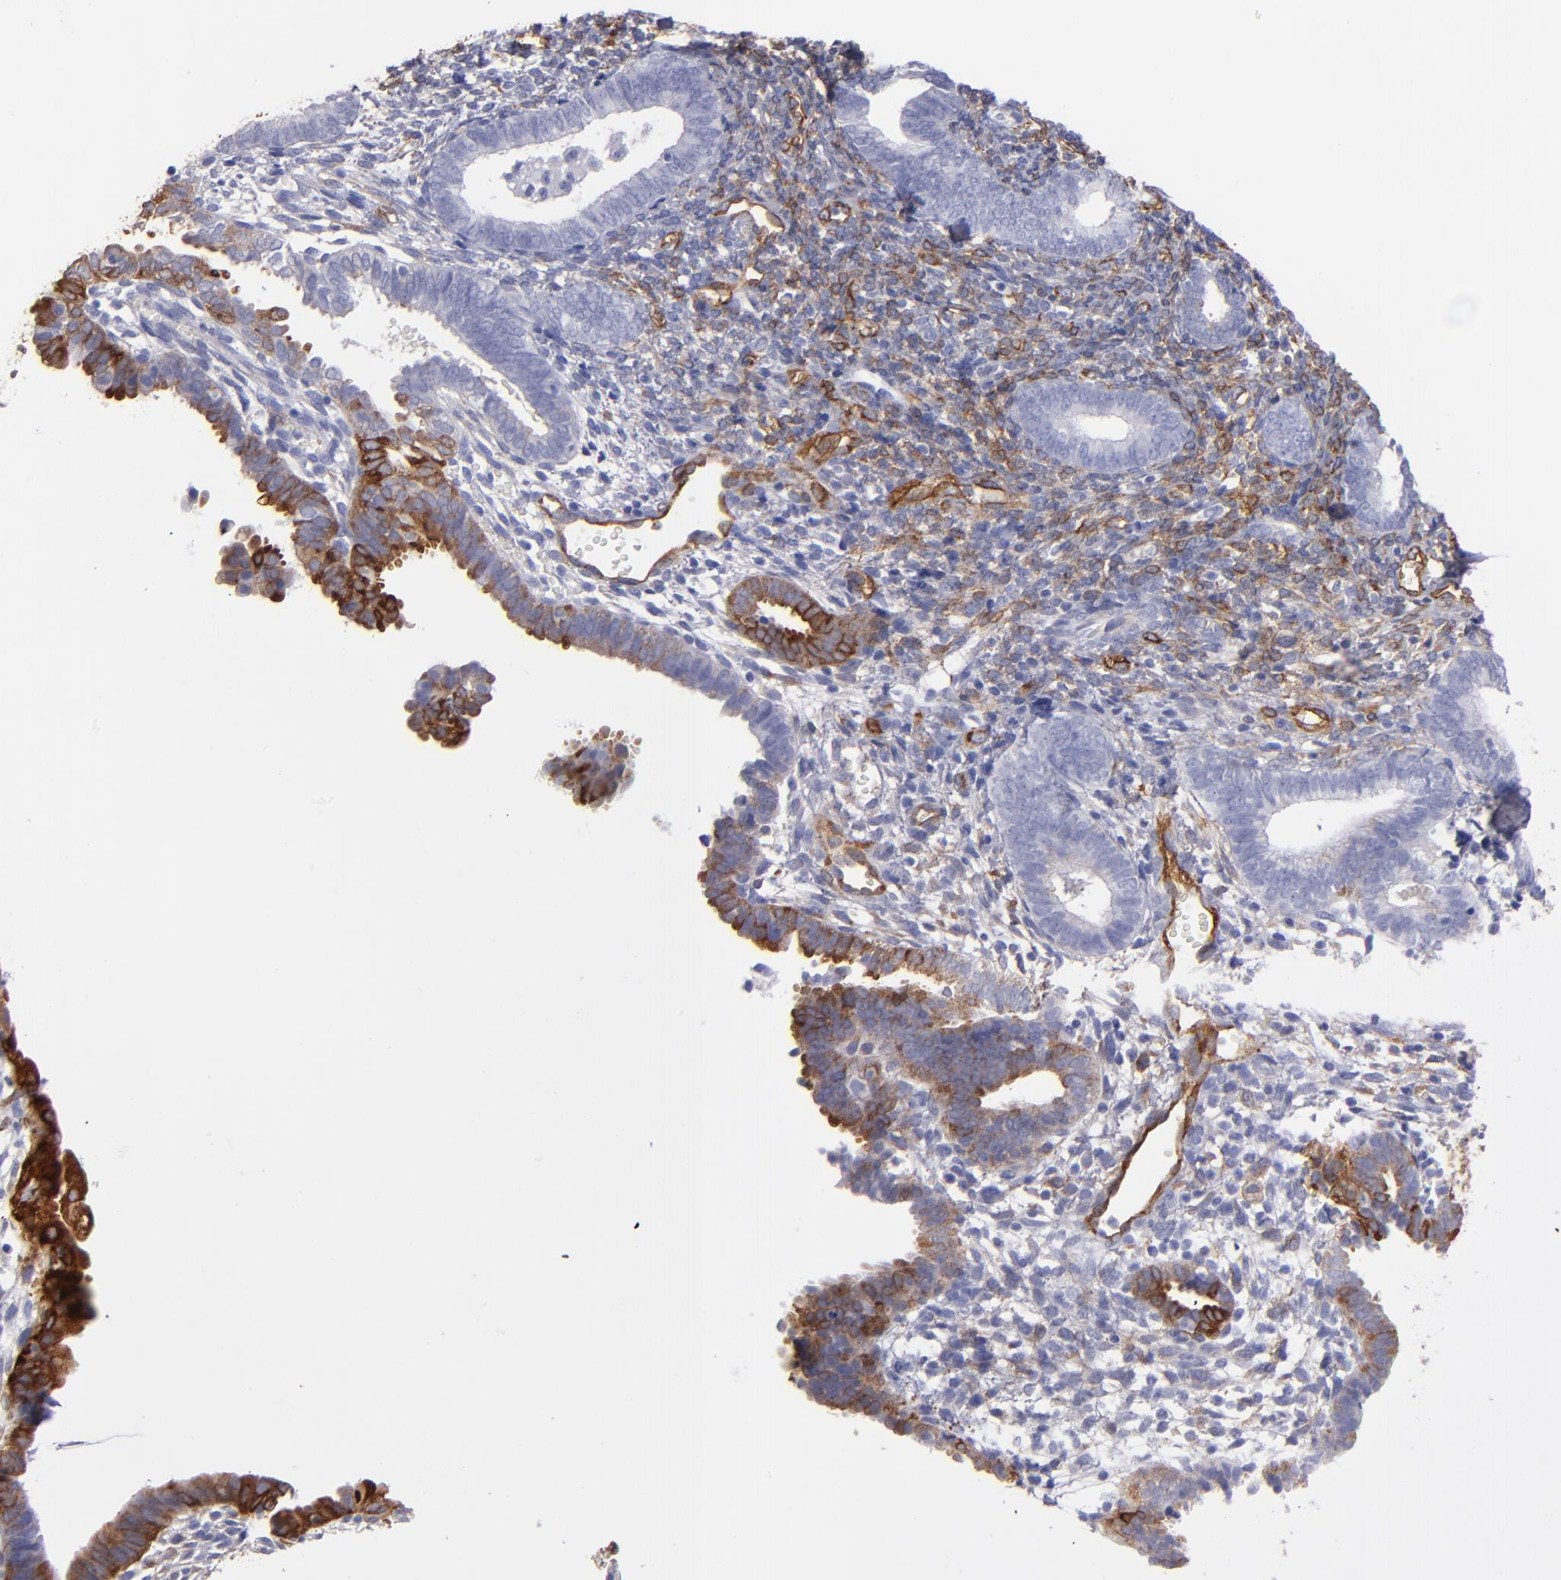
{"staining": {"intensity": "moderate", "quantity": "25%-75%", "location": "cytoplasmic/membranous"}, "tissue": "endometrium", "cell_type": "Cells in endometrial stroma", "image_type": "normal", "snomed": [{"axis": "morphology", "description": "Normal tissue, NOS"}, {"axis": "topography", "description": "Smooth muscle"}, {"axis": "topography", "description": "Endometrium"}], "caption": "Human endometrium stained for a protein (brown) shows moderate cytoplasmic/membranous positive positivity in approximately 25%-75% of cells in endometrial stroma.", "gene": "AHNAK2", "patient": {"sex": "female", "age": 57}}